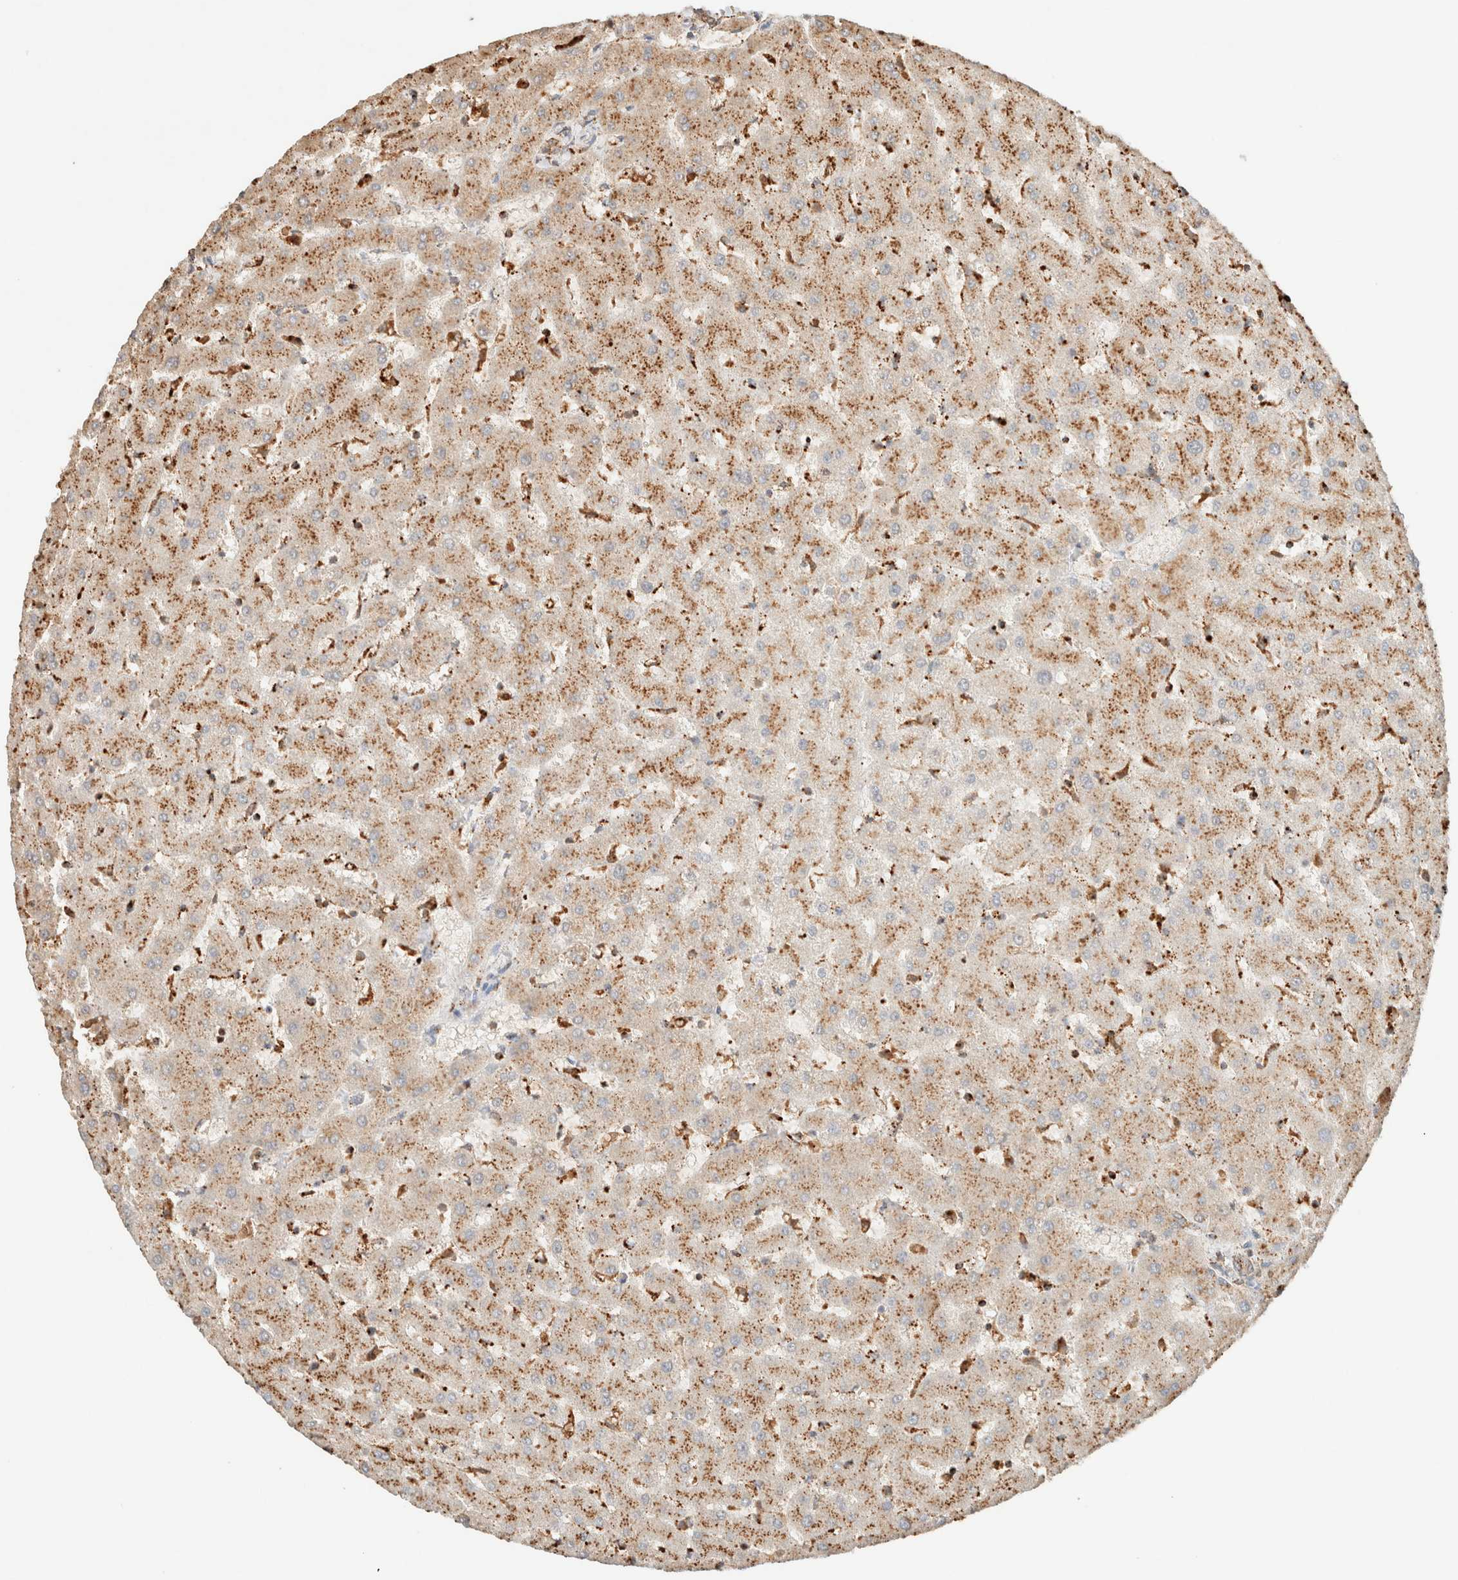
{"staining": {"intensity": "moderate", "quantity": ">75%", "location": "cytoplasmic/membranous"}, "tissue": "liver", "cell_type": "Cholangiocytes", "image_type": "normal", "snomed": [{"axis": "morphology", "description": "Normal tissue, NOS"}, {"axis": "topography", "description": "Liver"}], "caption": "A medium amount of moderate cytoplasmic/membranous positivity is present in approximately >75% of cholangiocytes in normal liver. The staining was performed using DAB to visualize the protein expression in brown, while the nuclei were stained in blue with hematoxylin (Magnification: 20x).", "gene": "CTSC", "patient": {"sex": "female", "age": 63}}